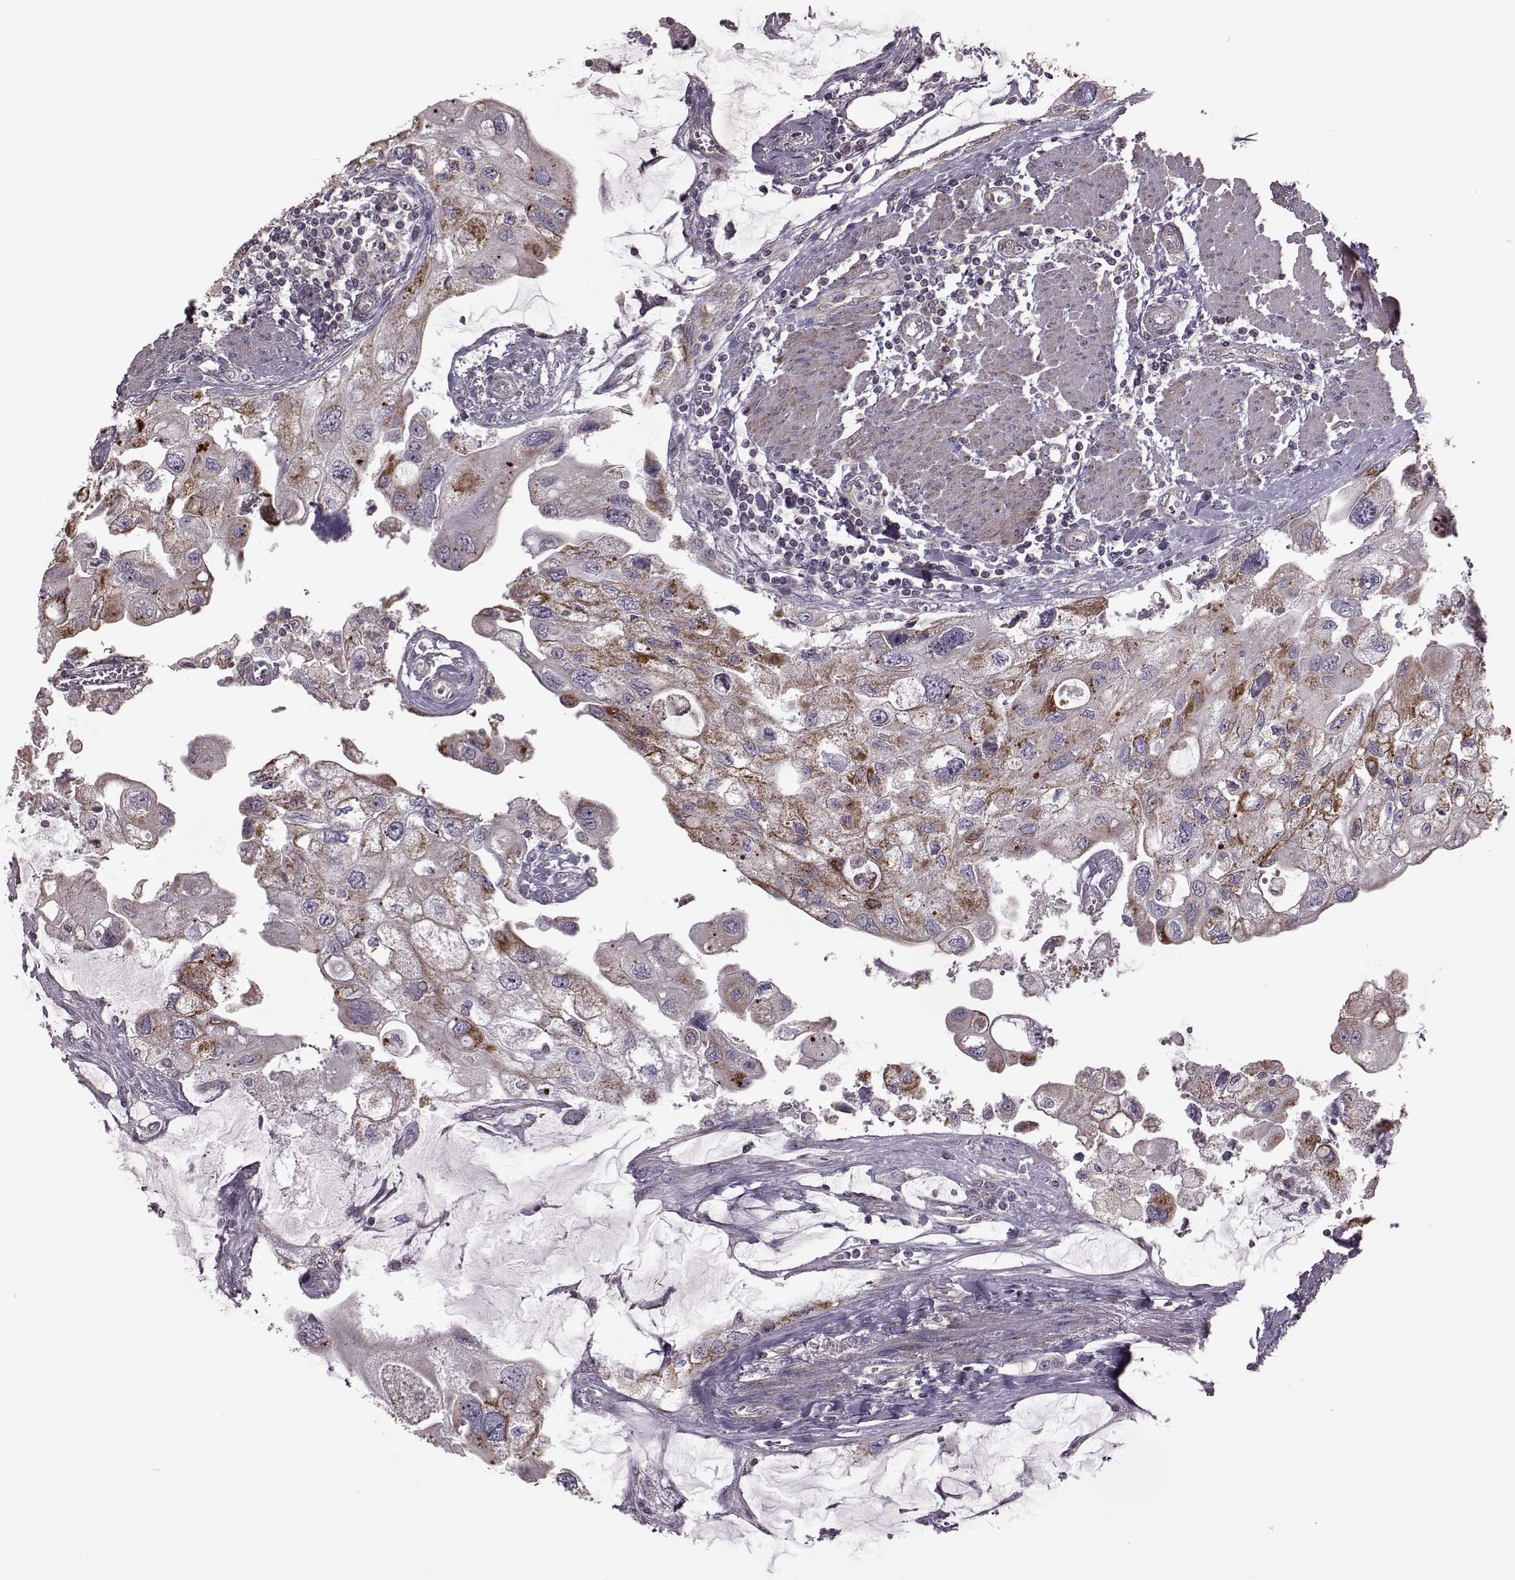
{"staining": {"intensity": "moderate", "quantity": "25%-75%", "location": "cytoplasmic/membranous"}, "tissue": "urothelial cancer", "cell_type": "Tumor cells", "image_type": "cancer", "snomed": [{"axis": "morphology", "description": "Urothelial carcinoma, High grade"}, {"axis": "topography", "description": "Urinary bladder"}], "caption": "A histopathology image of human high-grade urothelial carcinoma stained for a protein reveals moderate cytoplasmic/membranous brown staining in tumor cells.", "gene": "PUDP", "patient": {"sex": "male", "age": 59}}